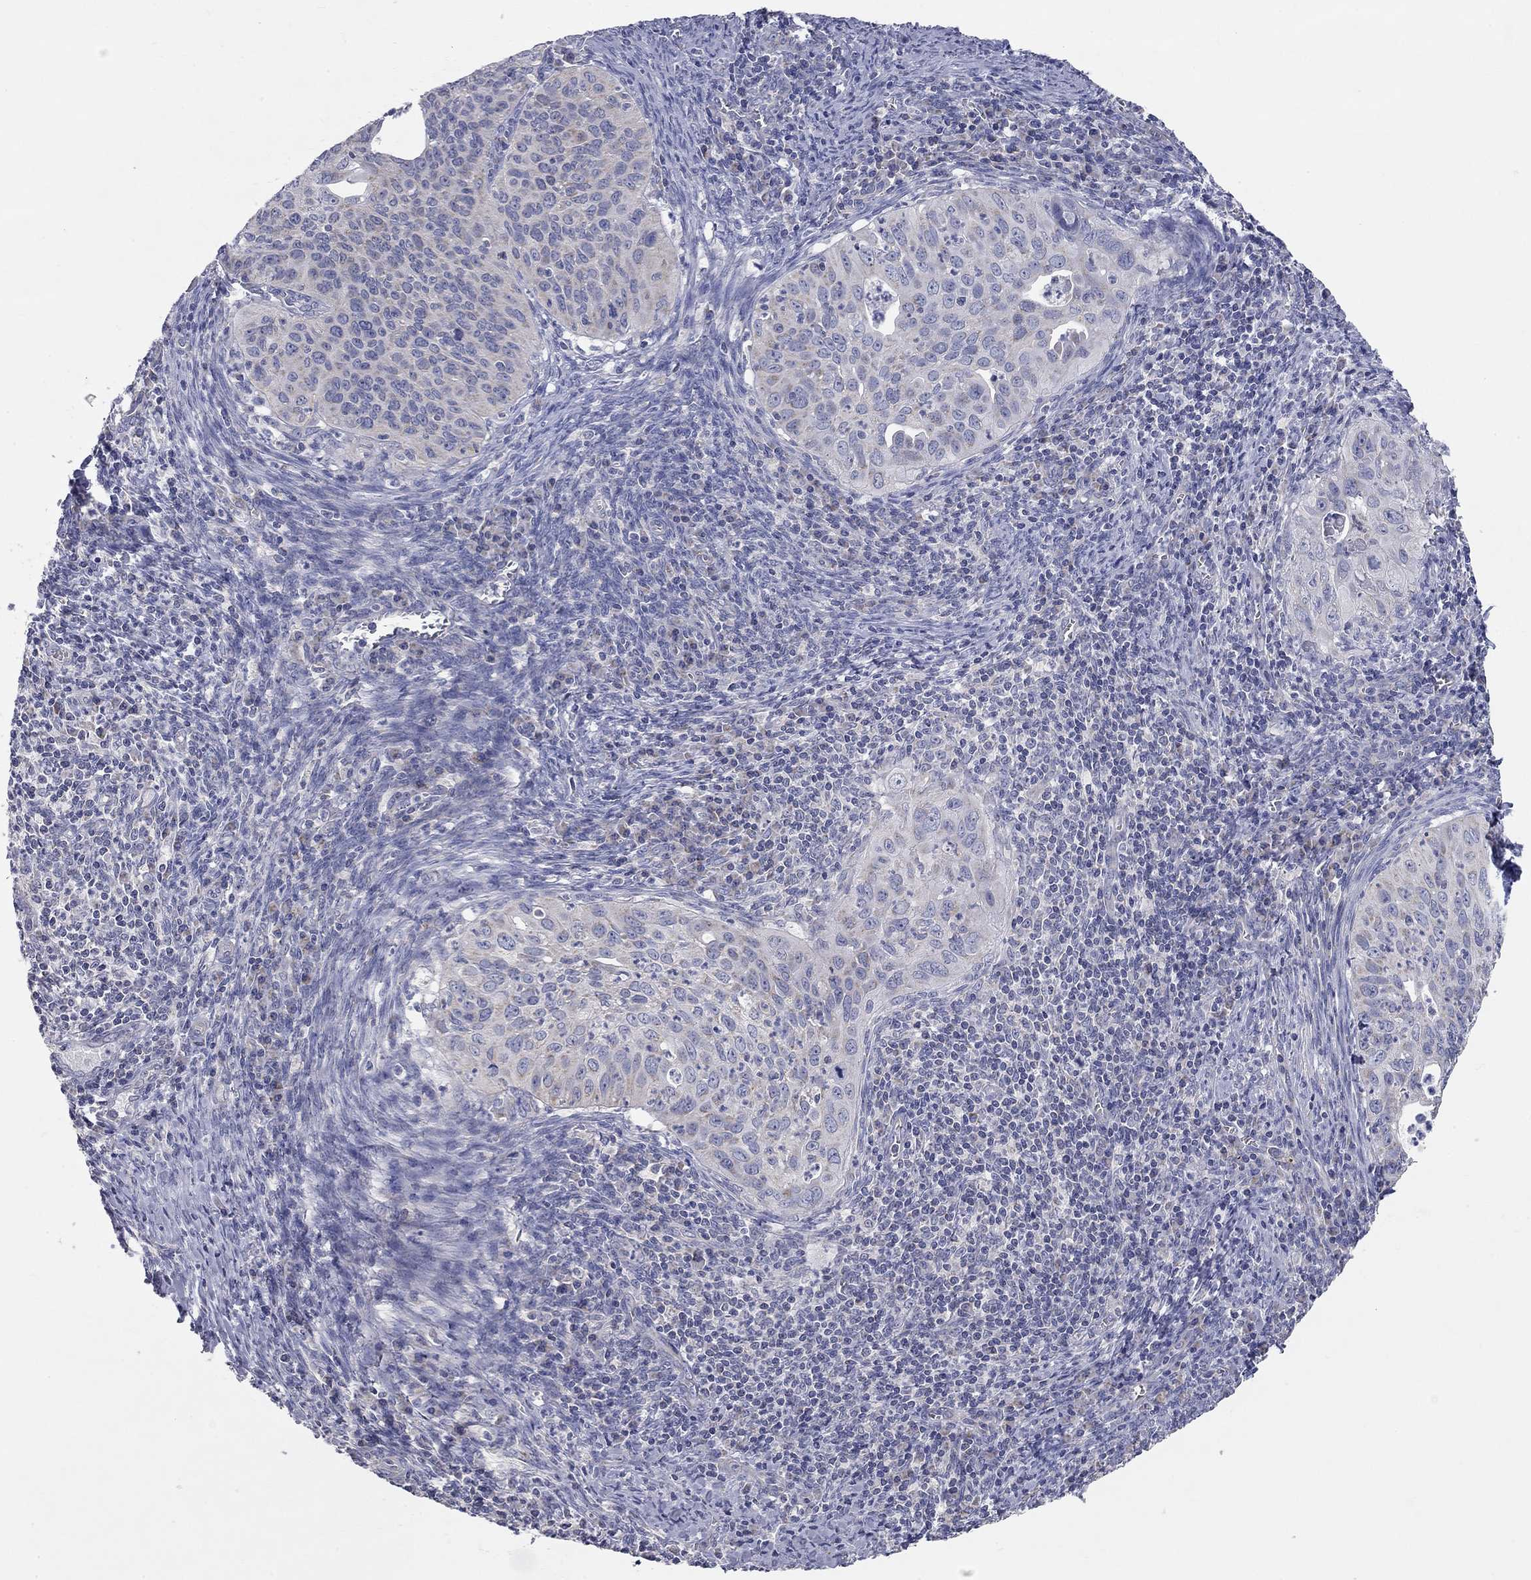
{"staining": {"intensity": "negative", "quantity": "none", "location": "none"}, "tissue": "cervical cancer", "cell_type": "Tumor cells", "image_type": "cancer", "snomed": [{"axis": "morphology", "description": "Squamous cell carcinoma, NOS"}, {"axis": "topography", "description": "Cervix"}], "caption": "Tumor cells are negative for protein expression in human cervical cancer (squamous cell carcinoma).", "gene": "CFAP161", "patient": {"sex": "female", "age": 26}}